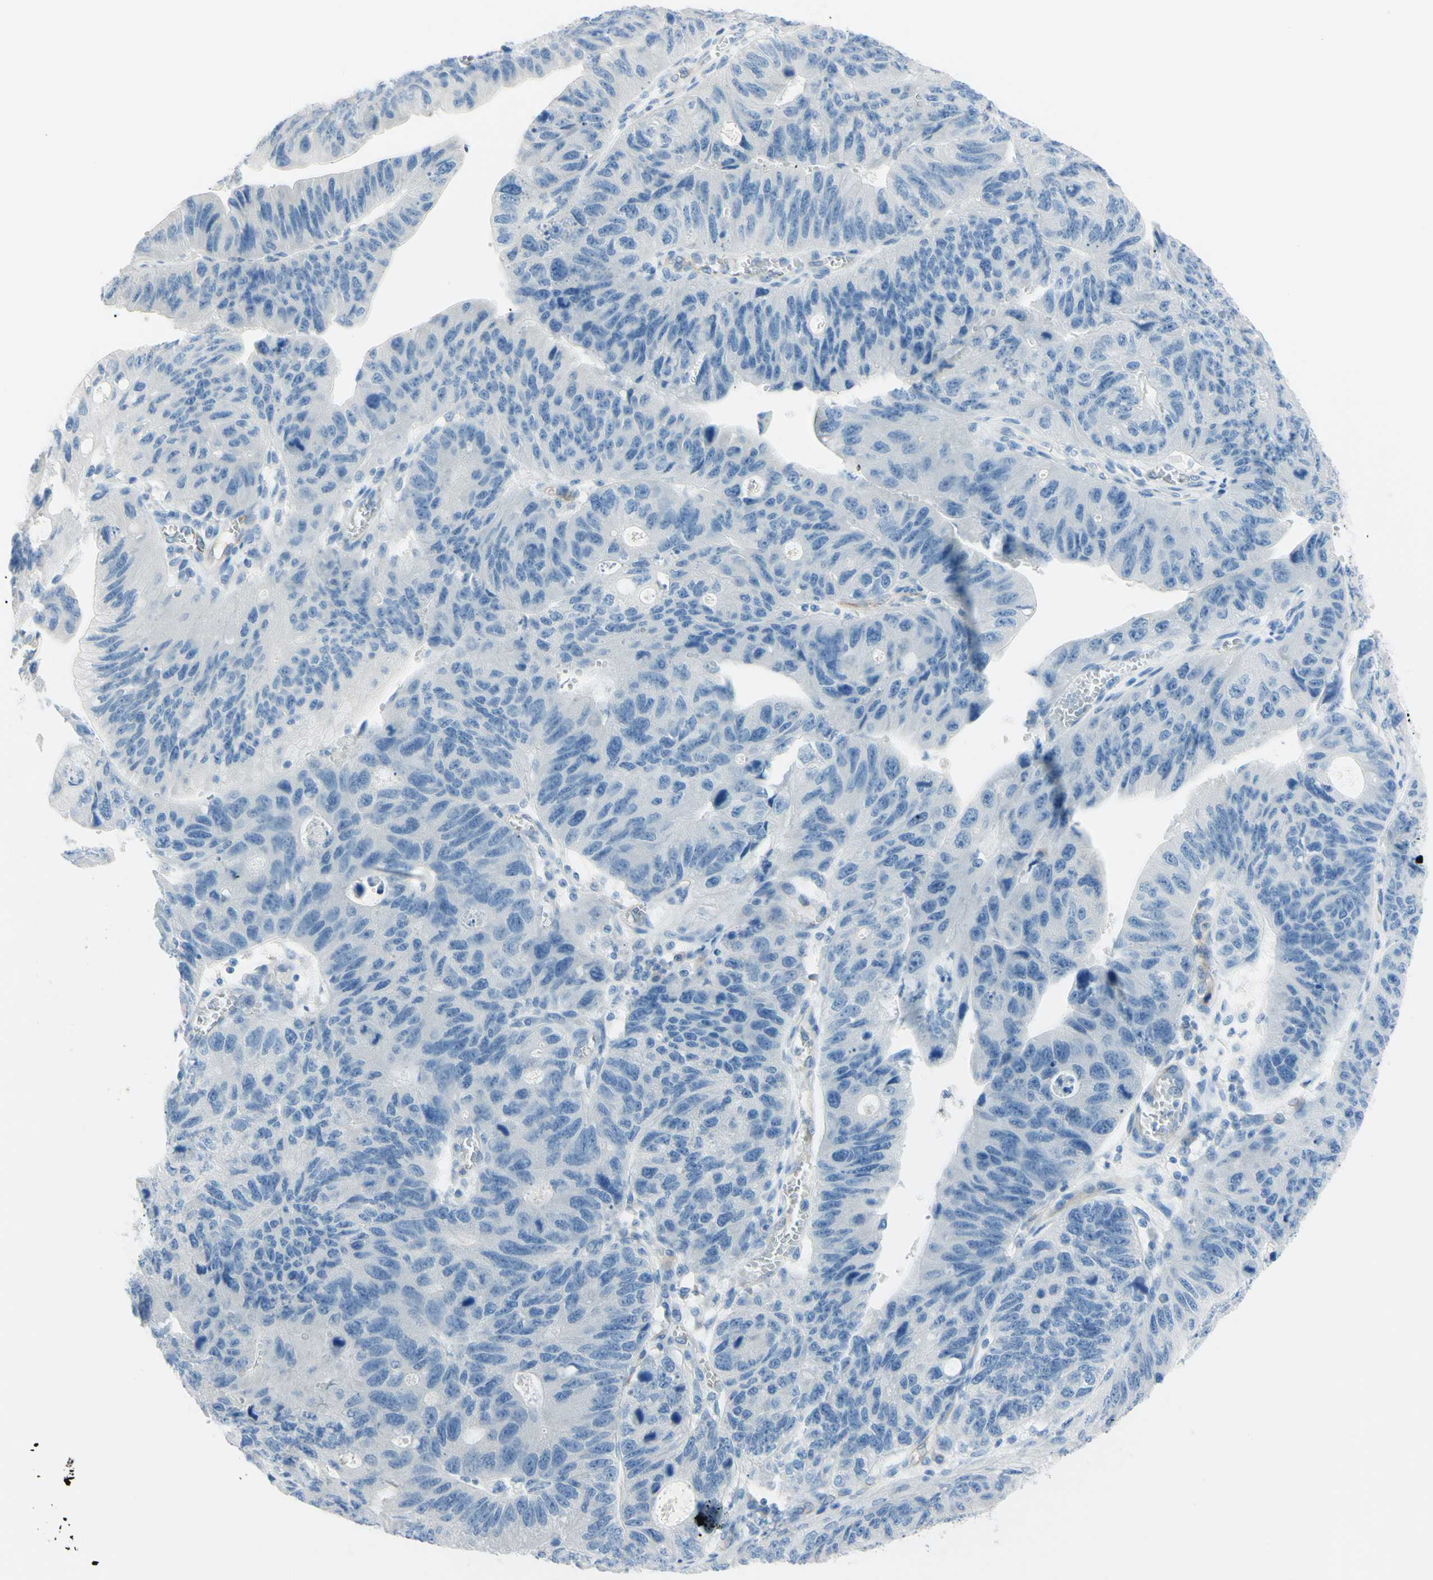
{"staining": {"intensity": "negative", "quantity": "none", "location": "none"}, "tissue": "stomach cancer", "cell_type": "Tumor cells", "image_type": "cancer", "snomed": [{"axis": "morphology", "description": "Adenocarcinoma, NOS"}, {"axis": "topography", "description": "Stomach"}], "caption": "Adenocarcinoma (stomach) was stained to show a protein in brown. There is no significant positivity in tumor cells. Nuclei are stained in blue.", "gene": "FOLH1", "patient": {"sex": "male", "age": 59}}